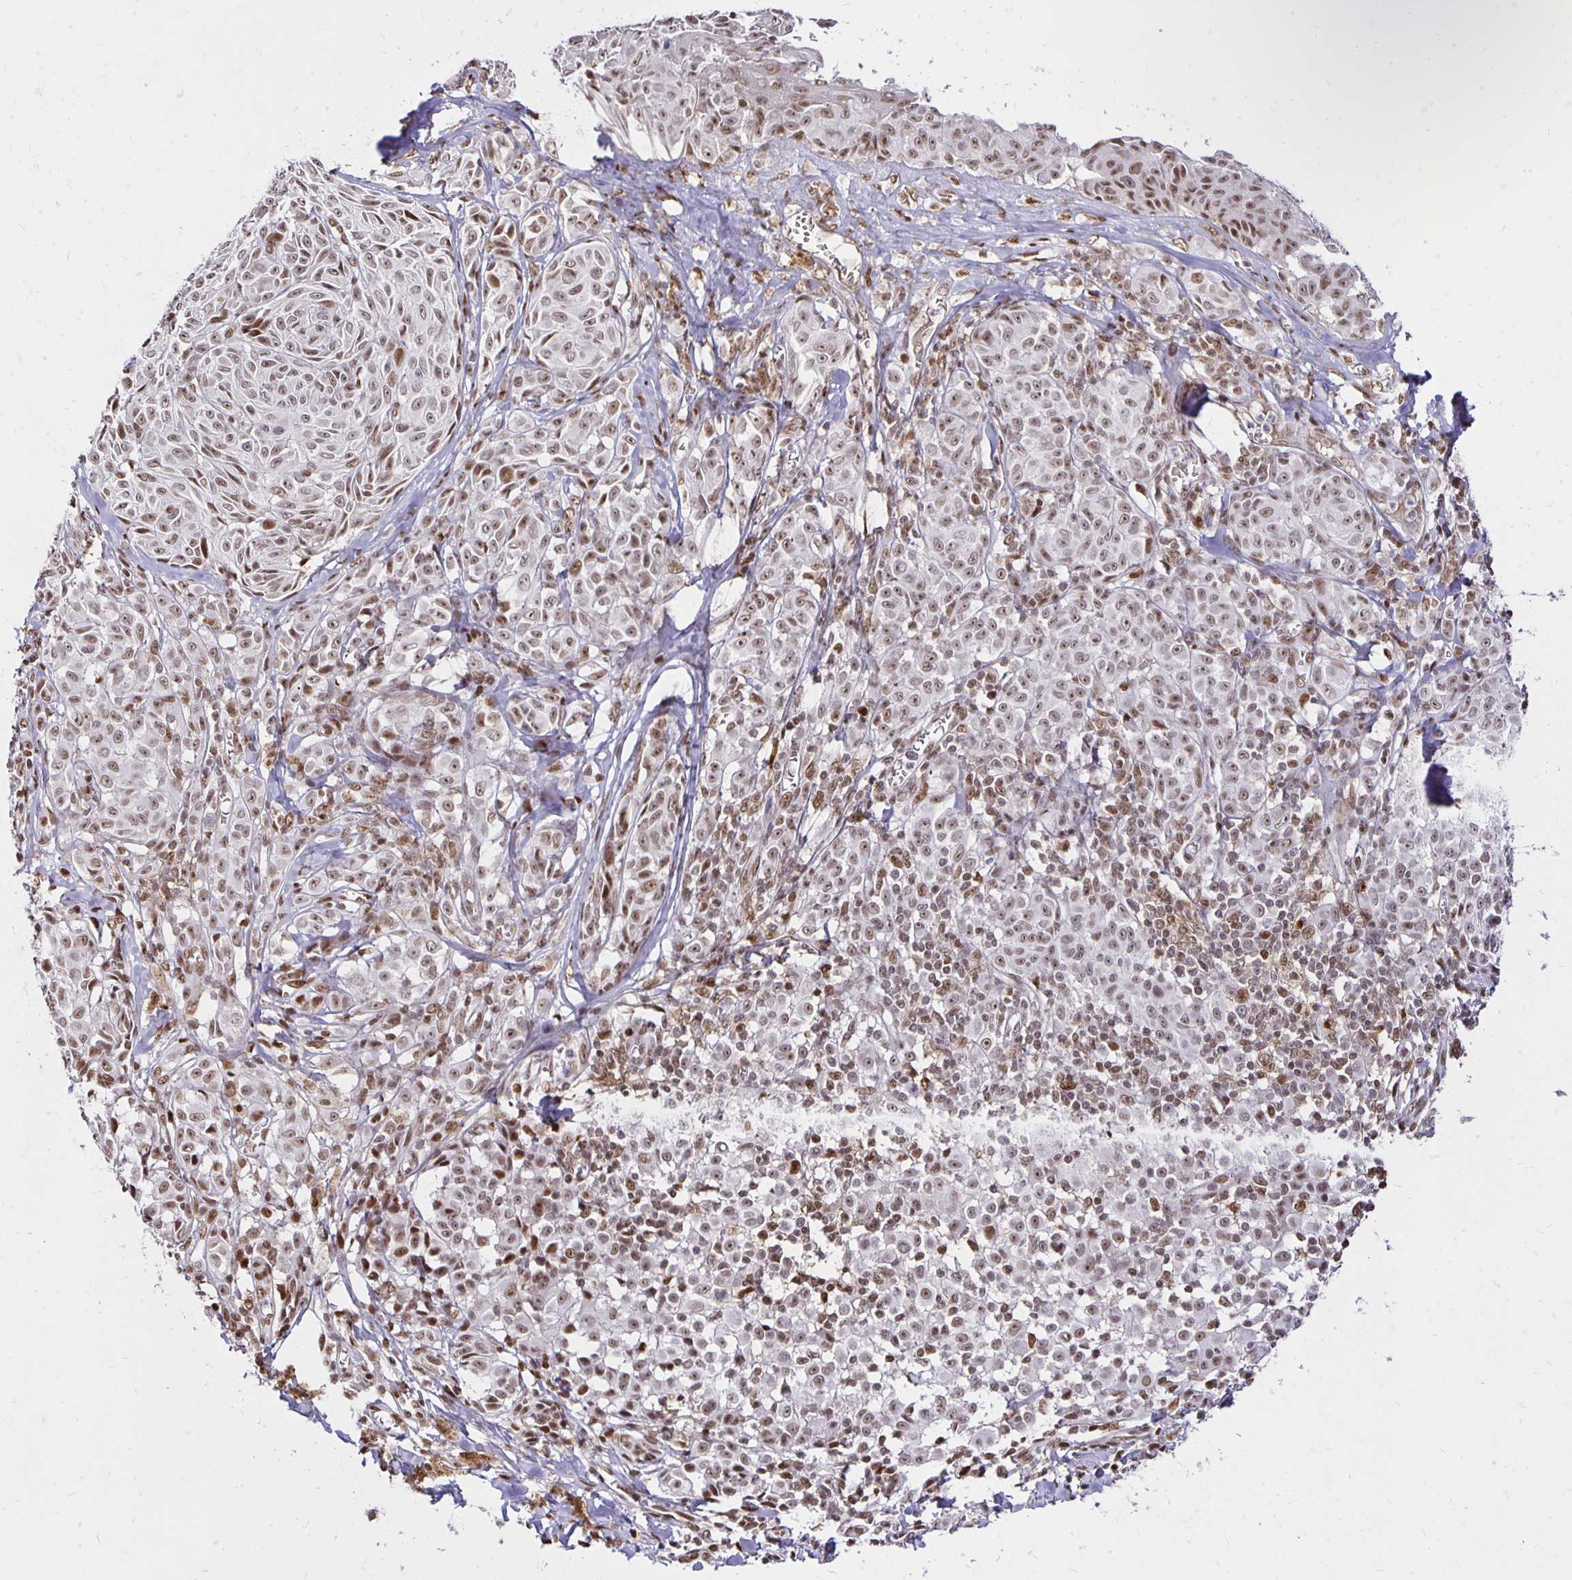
{"staining": {"intensity": "moderate", "quantity": ">75%", "location": "nuclear"}, "tissue": "melanoma", "cell_type": "Tumor cells", "image_type": "cancer", "snomed": [{"axis": "morphology", "description": "Malignant melanoma, NOS"}, {"axis": "topography", "description": "Skin"}], "caption": "Malignant melanoma stained for a protein (brown) displays moderate nuclear positive expression in about >75% of tumor cells.", "gene": "ZNF579", "patient": {"sex": "female", "age": 43}}